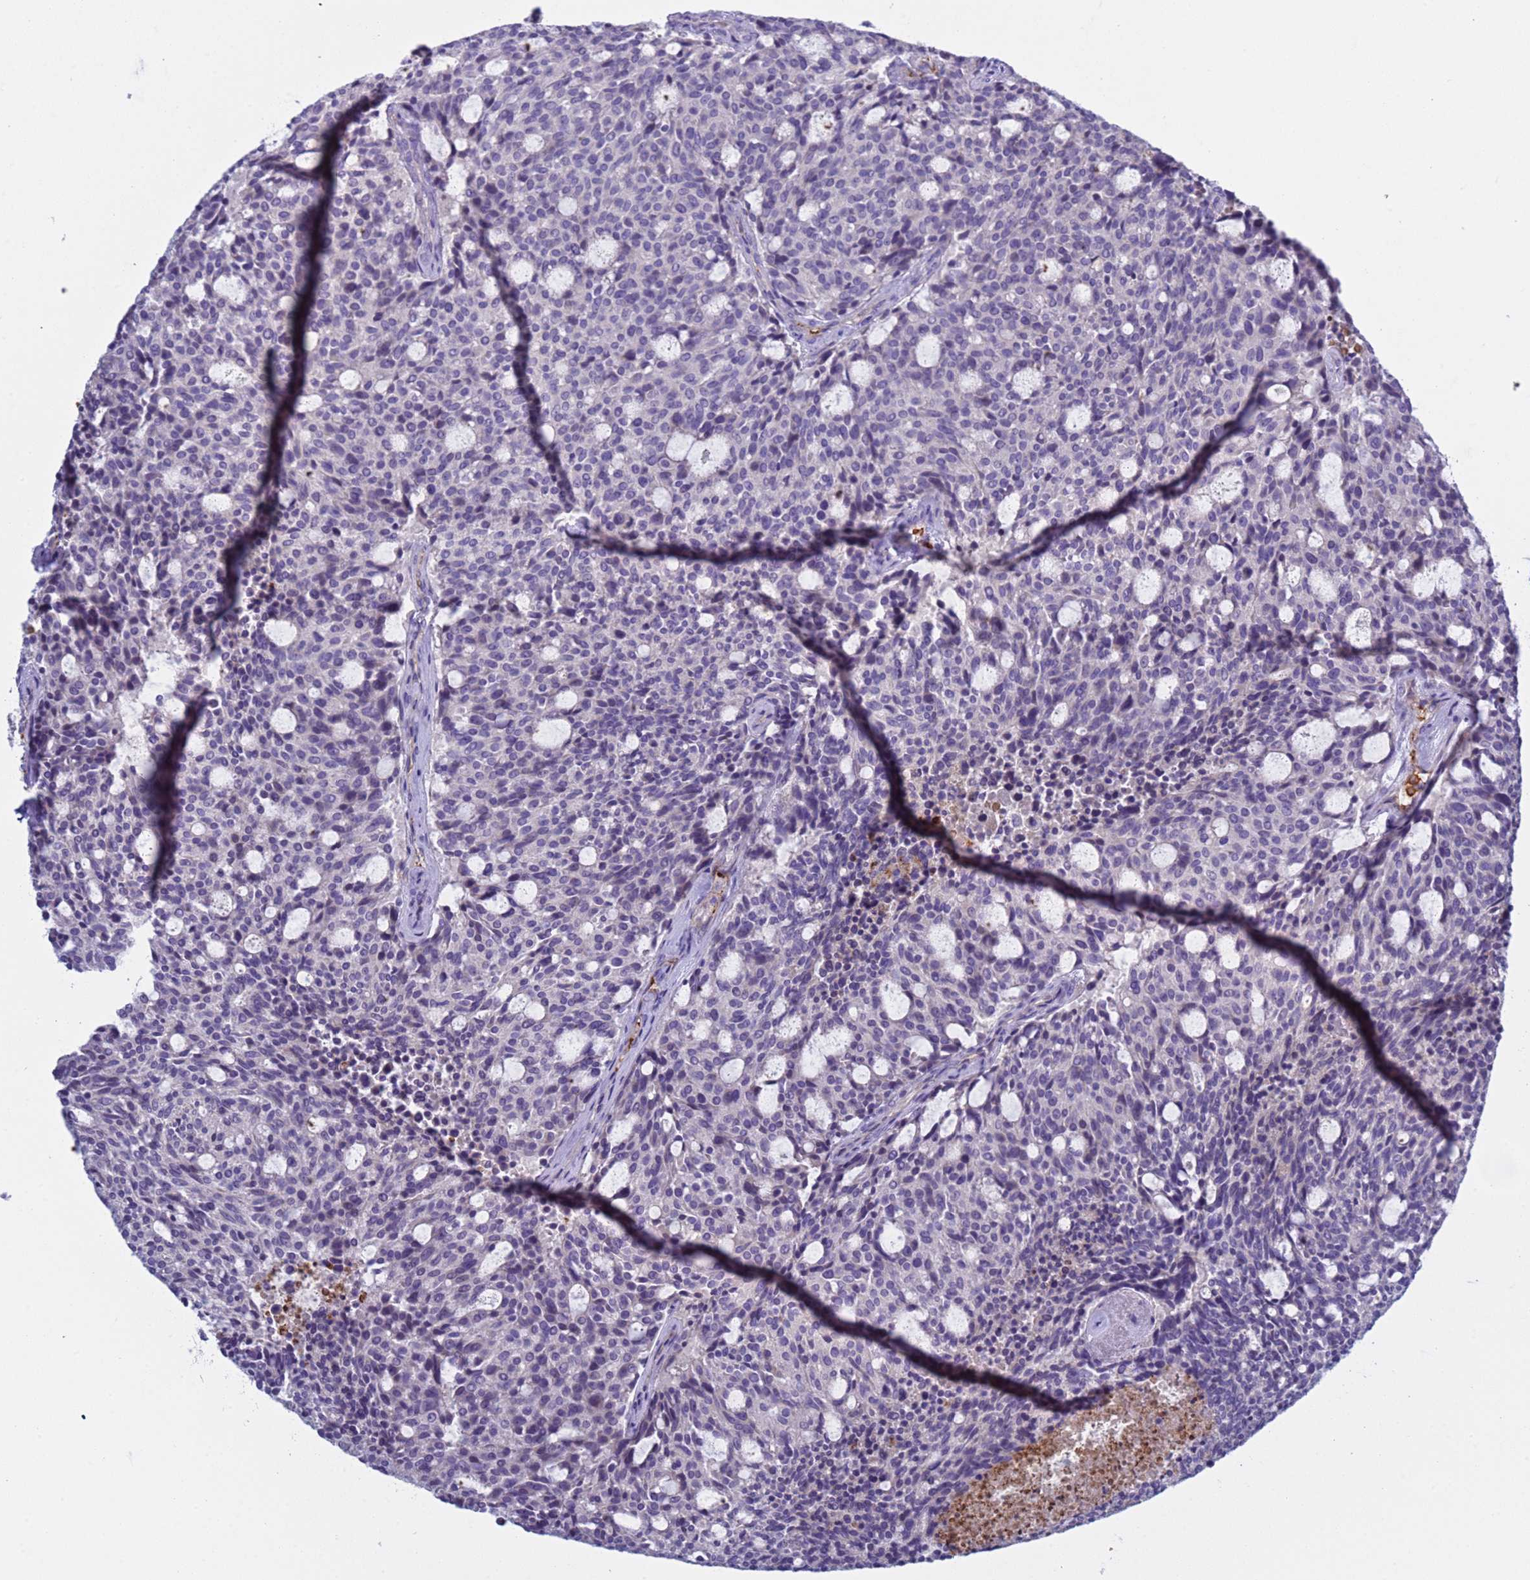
{"staining": {"intensity": "negative", "quantity": "none", "location": "none"}, "tissue": "carcinoid", "cell_type": "Tumor cells", "image_type": "cancer", "snomed": [{"axis": "morphology", "description": "Carcinoid, malignant, NOS"}, {"axis": "topography", "description": "Pancreas"}], "caption": "Protein analysis of carcinoid exhibits no significant positivity in tumor cells.", "gene": "C4orf46", "patient": {"sex": "female", "age": 54}}